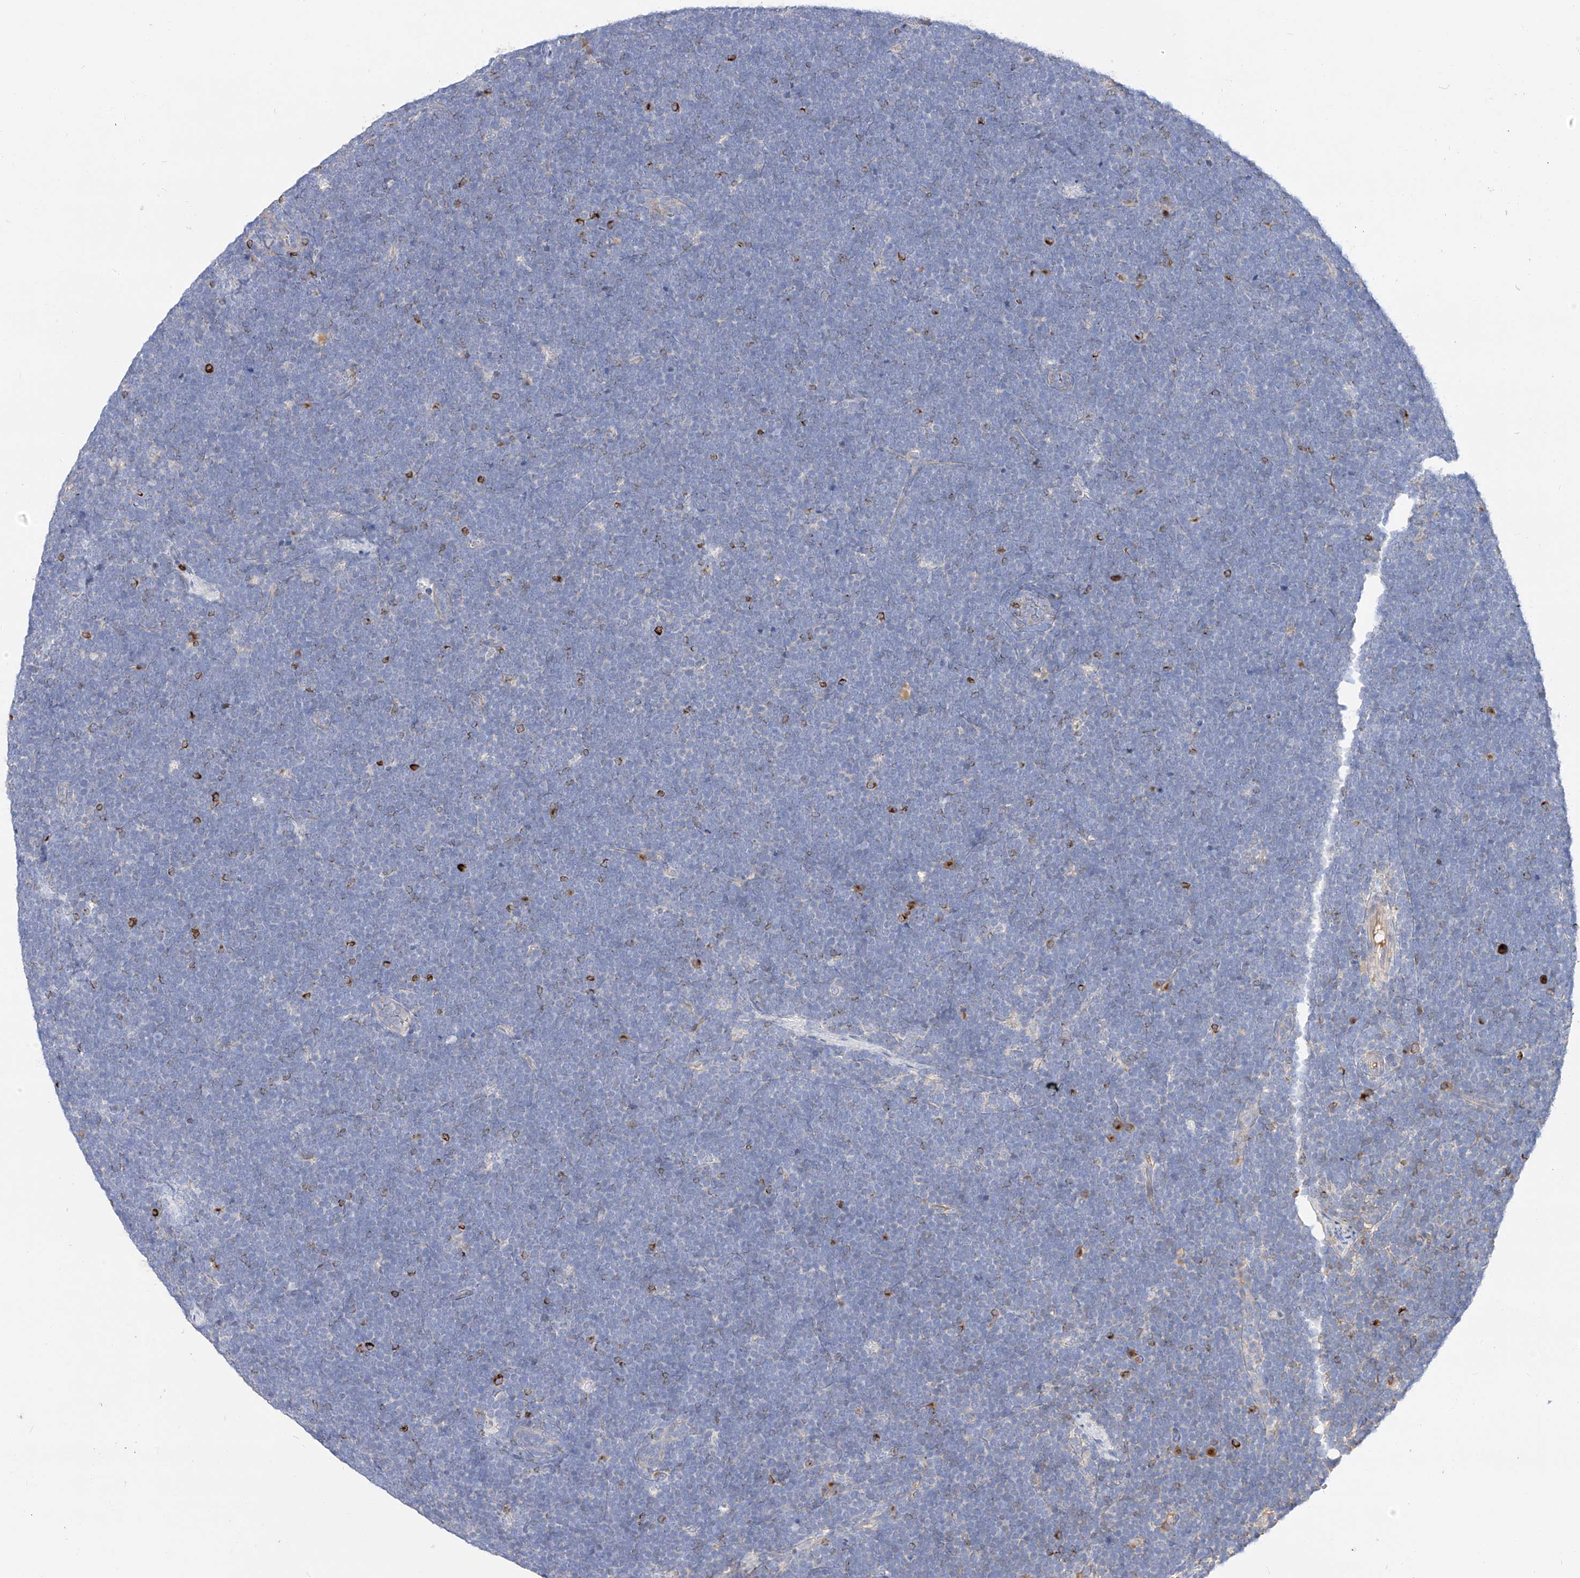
{"staining": {"intensity": "negative", "quantity": "none", "location": "none"}, "tissue": "lymphoma", "cell_type": "Tumor cells", "image_type": "cancer", "snomed": [{"axis": "morphology", "description": "Malignant lymphoma, non-Hodgkin's type, High grade"}, {"axis": "topography", "description": "Lymph node"}], "caption": "High-grade malignant lymphoma, non-Hodgkin's type stained for a protein using IHC exhibits no expression tumor cells.", "gene": "MAP7", "patient": {"sex": "male", "age": 13}}